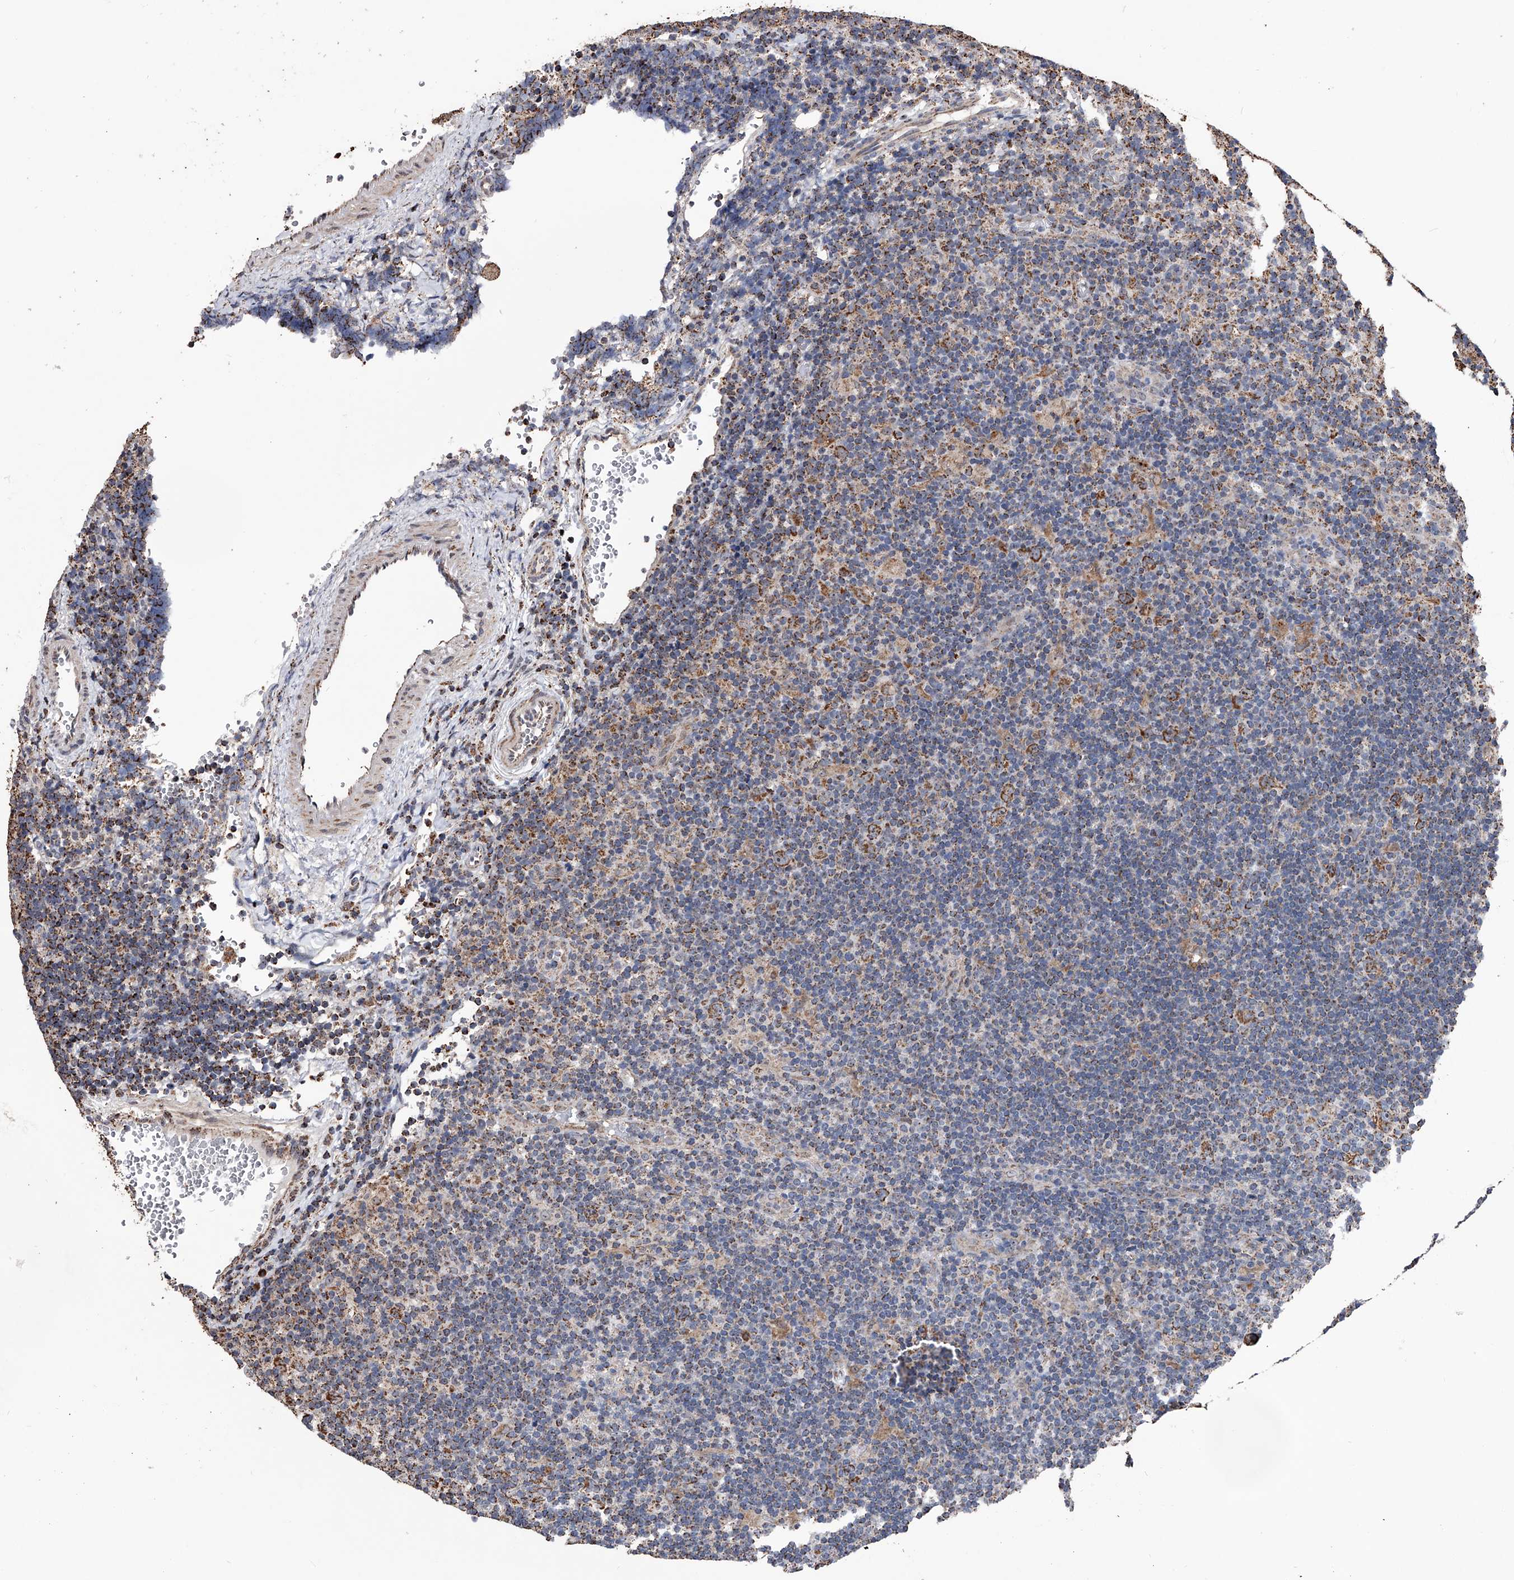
{"staining": {"intensity": "strong", "quantity": ">75%", "location": "cytoplasmic/membranous"}, "tissue": "lymphoma", "cell_type": "Tumor cells", "image_type": "cancer", "snomed": [{"axis": "morphology", "description": "Hodgkin's disease, NOS"}, {"axis": "topography", "description": "Lymph node"}], "caption": "Lymphoma tissue exhibits strong cytoplasmic/membranous positivity in about >75% of tumor cells", "gene": "SMPDL3A", "patient": {"sex": "female", "age": 57}}